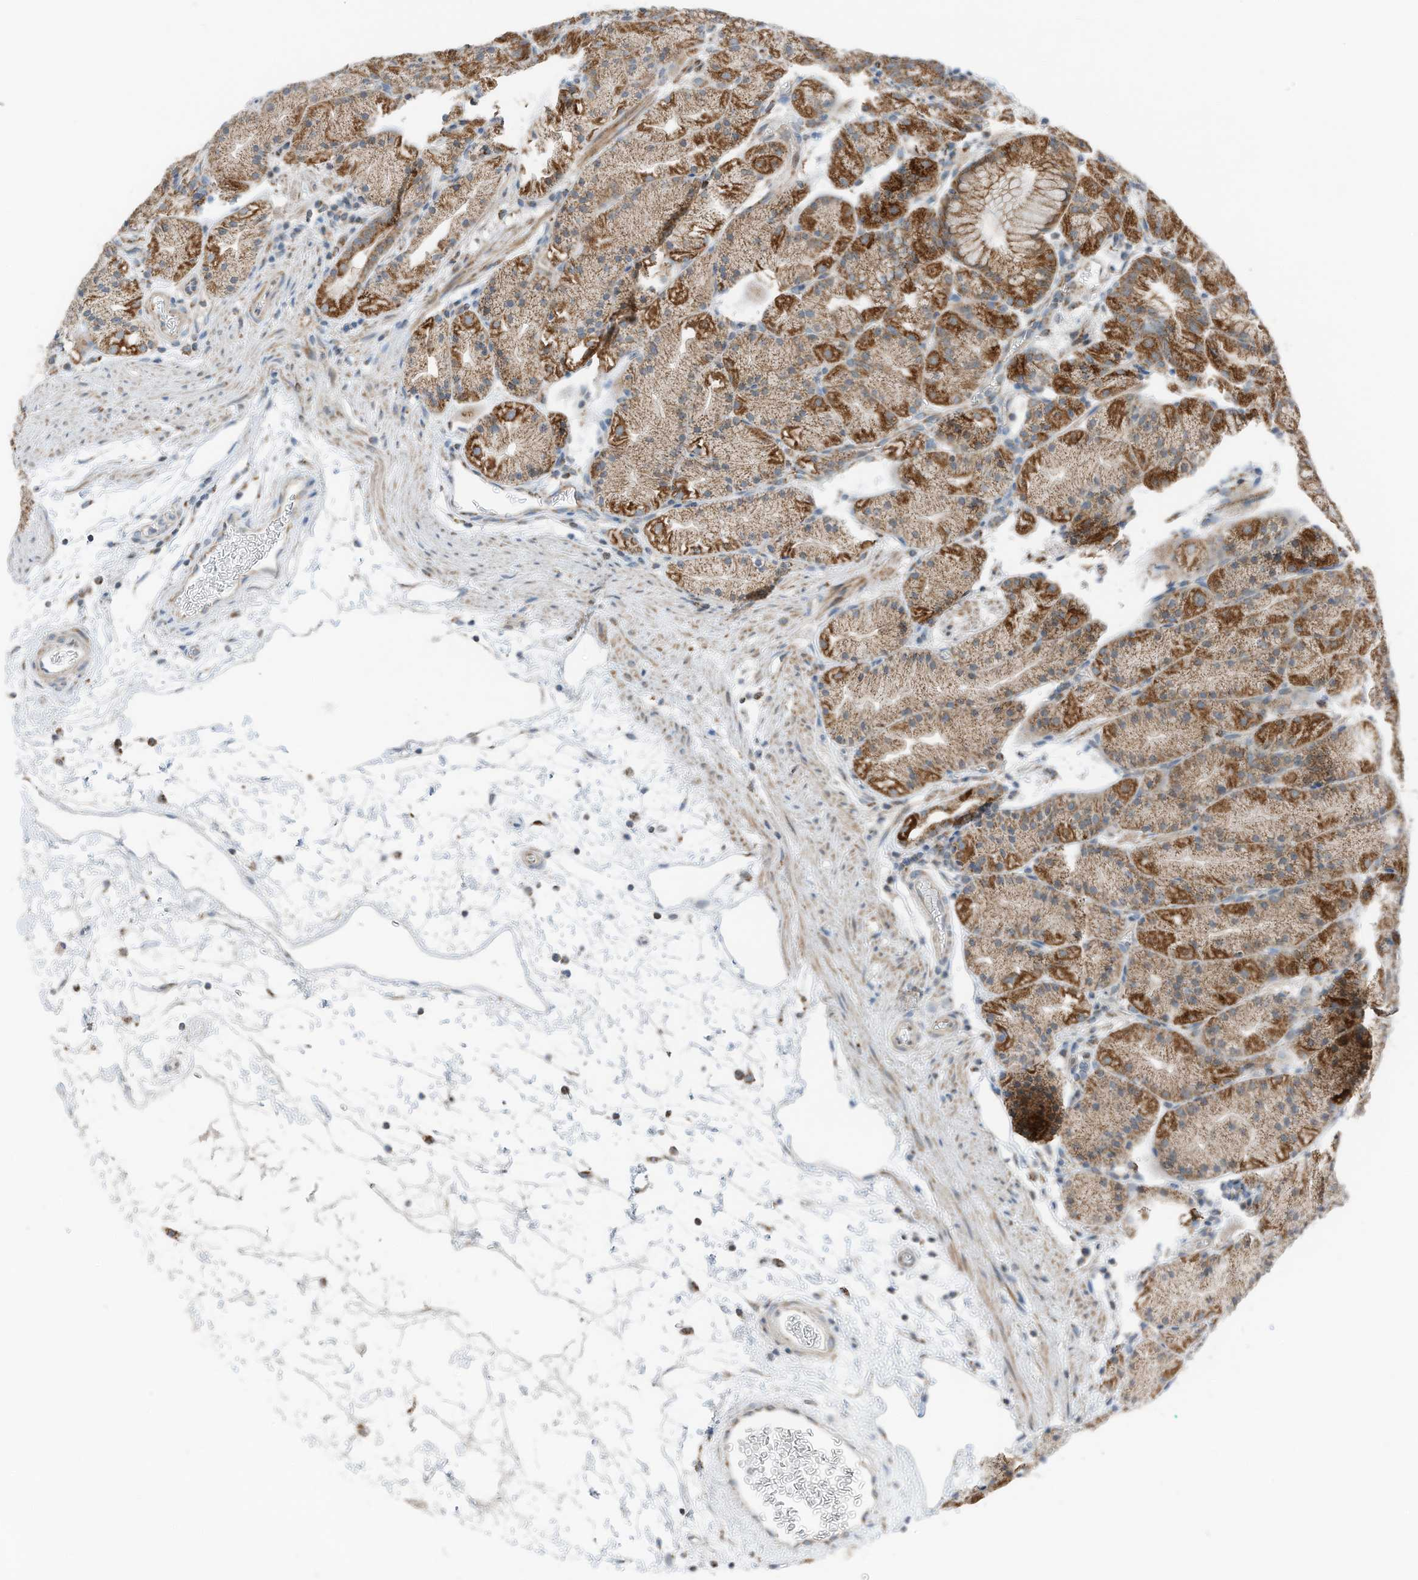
{"staining": {"intensity": "strong", "quantity": "25%-75%", "location": "cytoplasmic/membranous"}, "tissue": "stomach", "cell_type": "Glandular cells", "image_type": "normal", "snomed": [{"axis": "morphology", "description": "Normal tissue, NOS"}, {"axis": "topography", "description": "Stomach, upper"}], "caption": "Approximately 25%-75% of glandular cells in normal stomach reveal strong cytoplasmic/membranous protein staining as visualized by brown immunohistochemical staining.", "gene": "RMND1", "patient": {"sex": "male", "age": 48}}